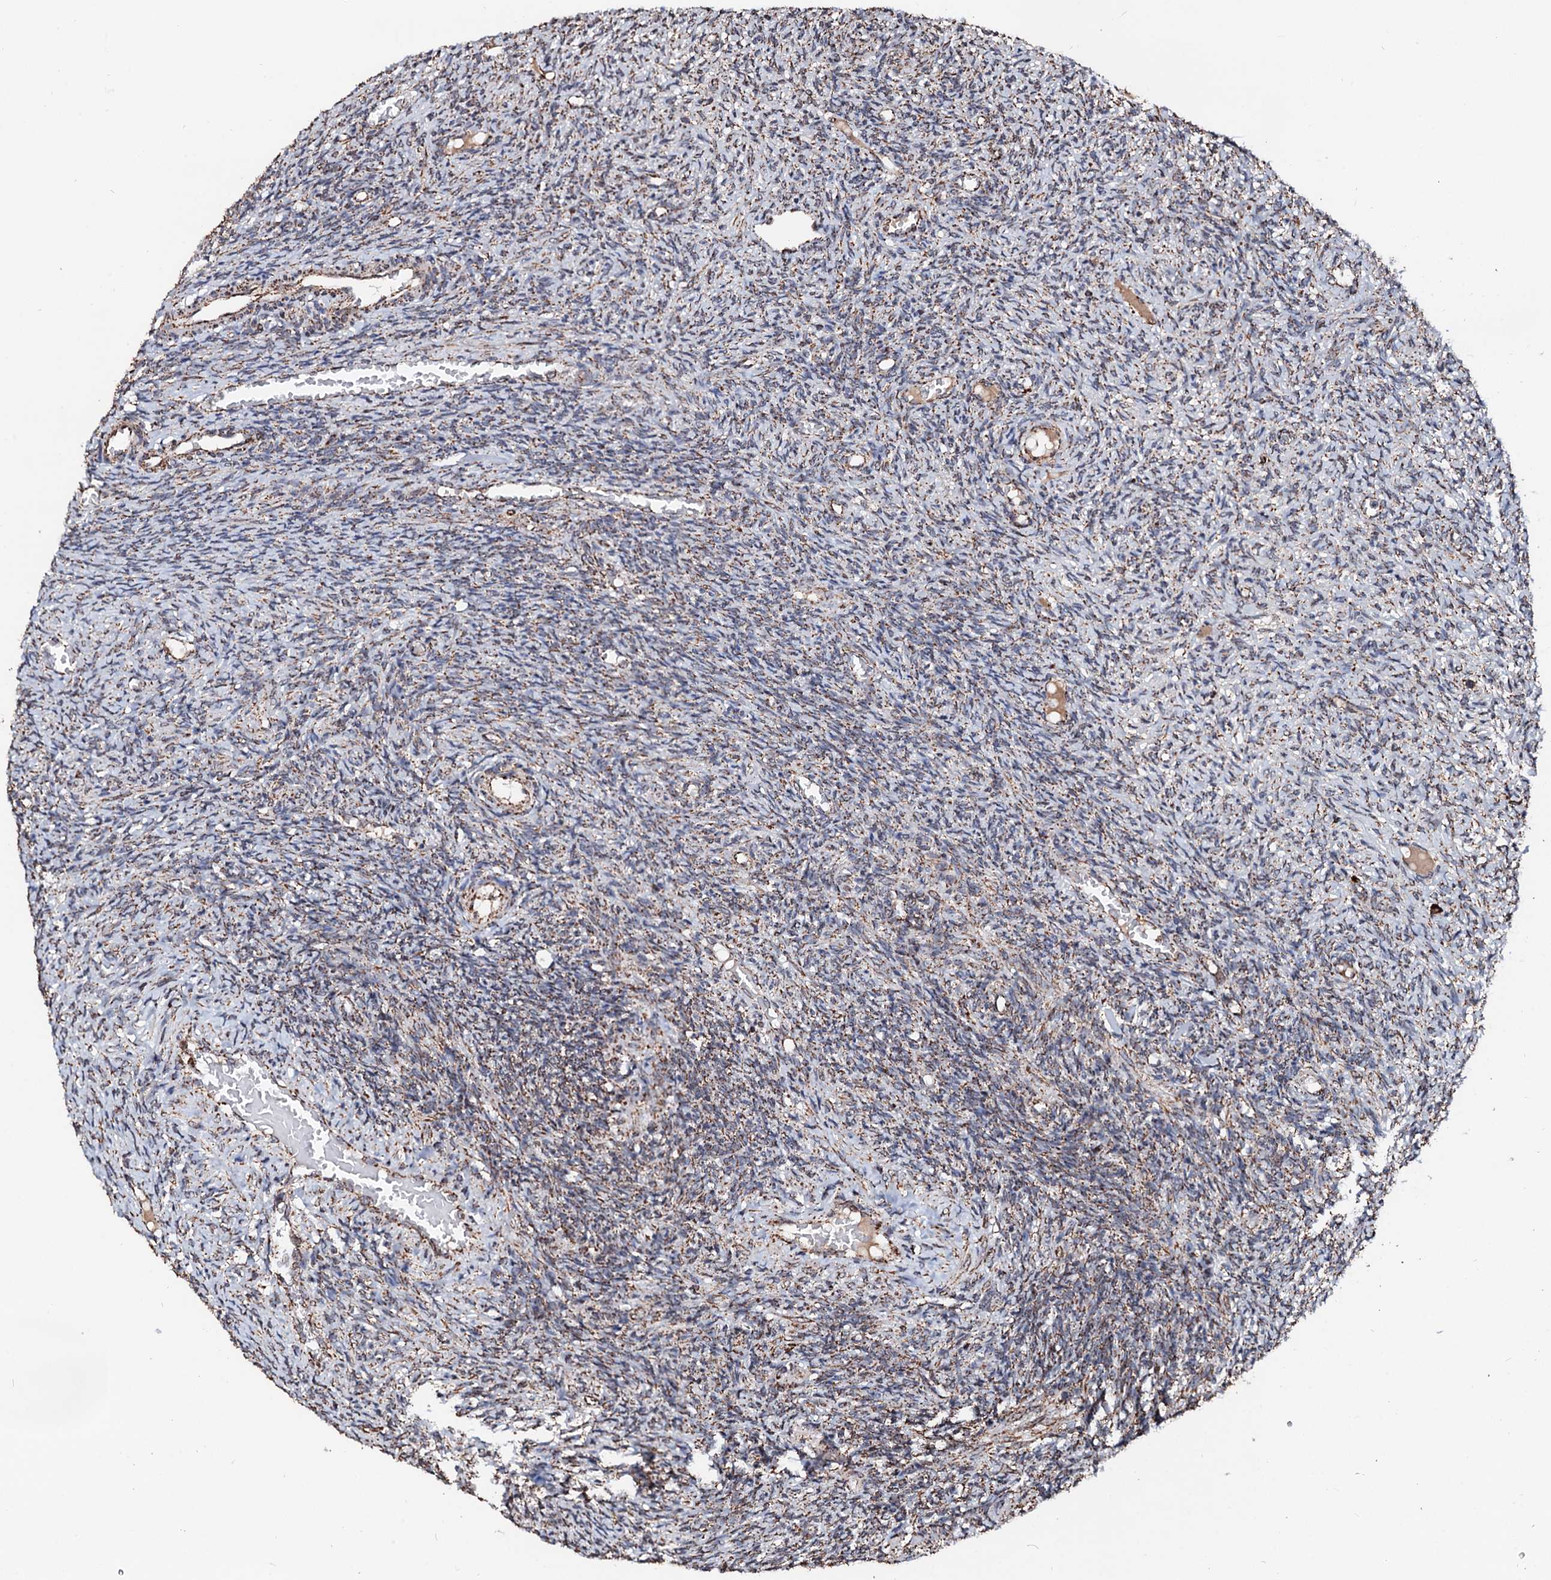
{"staining": {"intensity": "moderate", "quantity": ">75%", "location": "cytoplasmic/membranous"}, "tissue": "ovary", "cell_type": "Follicle cells", "image_type": "normal", "snomed": [{"axis": "morphology", "description": "Normal tissue, NOS"}, {"axis": "topography", "description": "Ovary"}], "caption": "The image shows a brown stain indicating the presence of a protein in the cytoplasmic/membranous of follicle cells in ovary.", "gene": "SECISBP2L", "patient": {"sex": "female", "age": 27}}